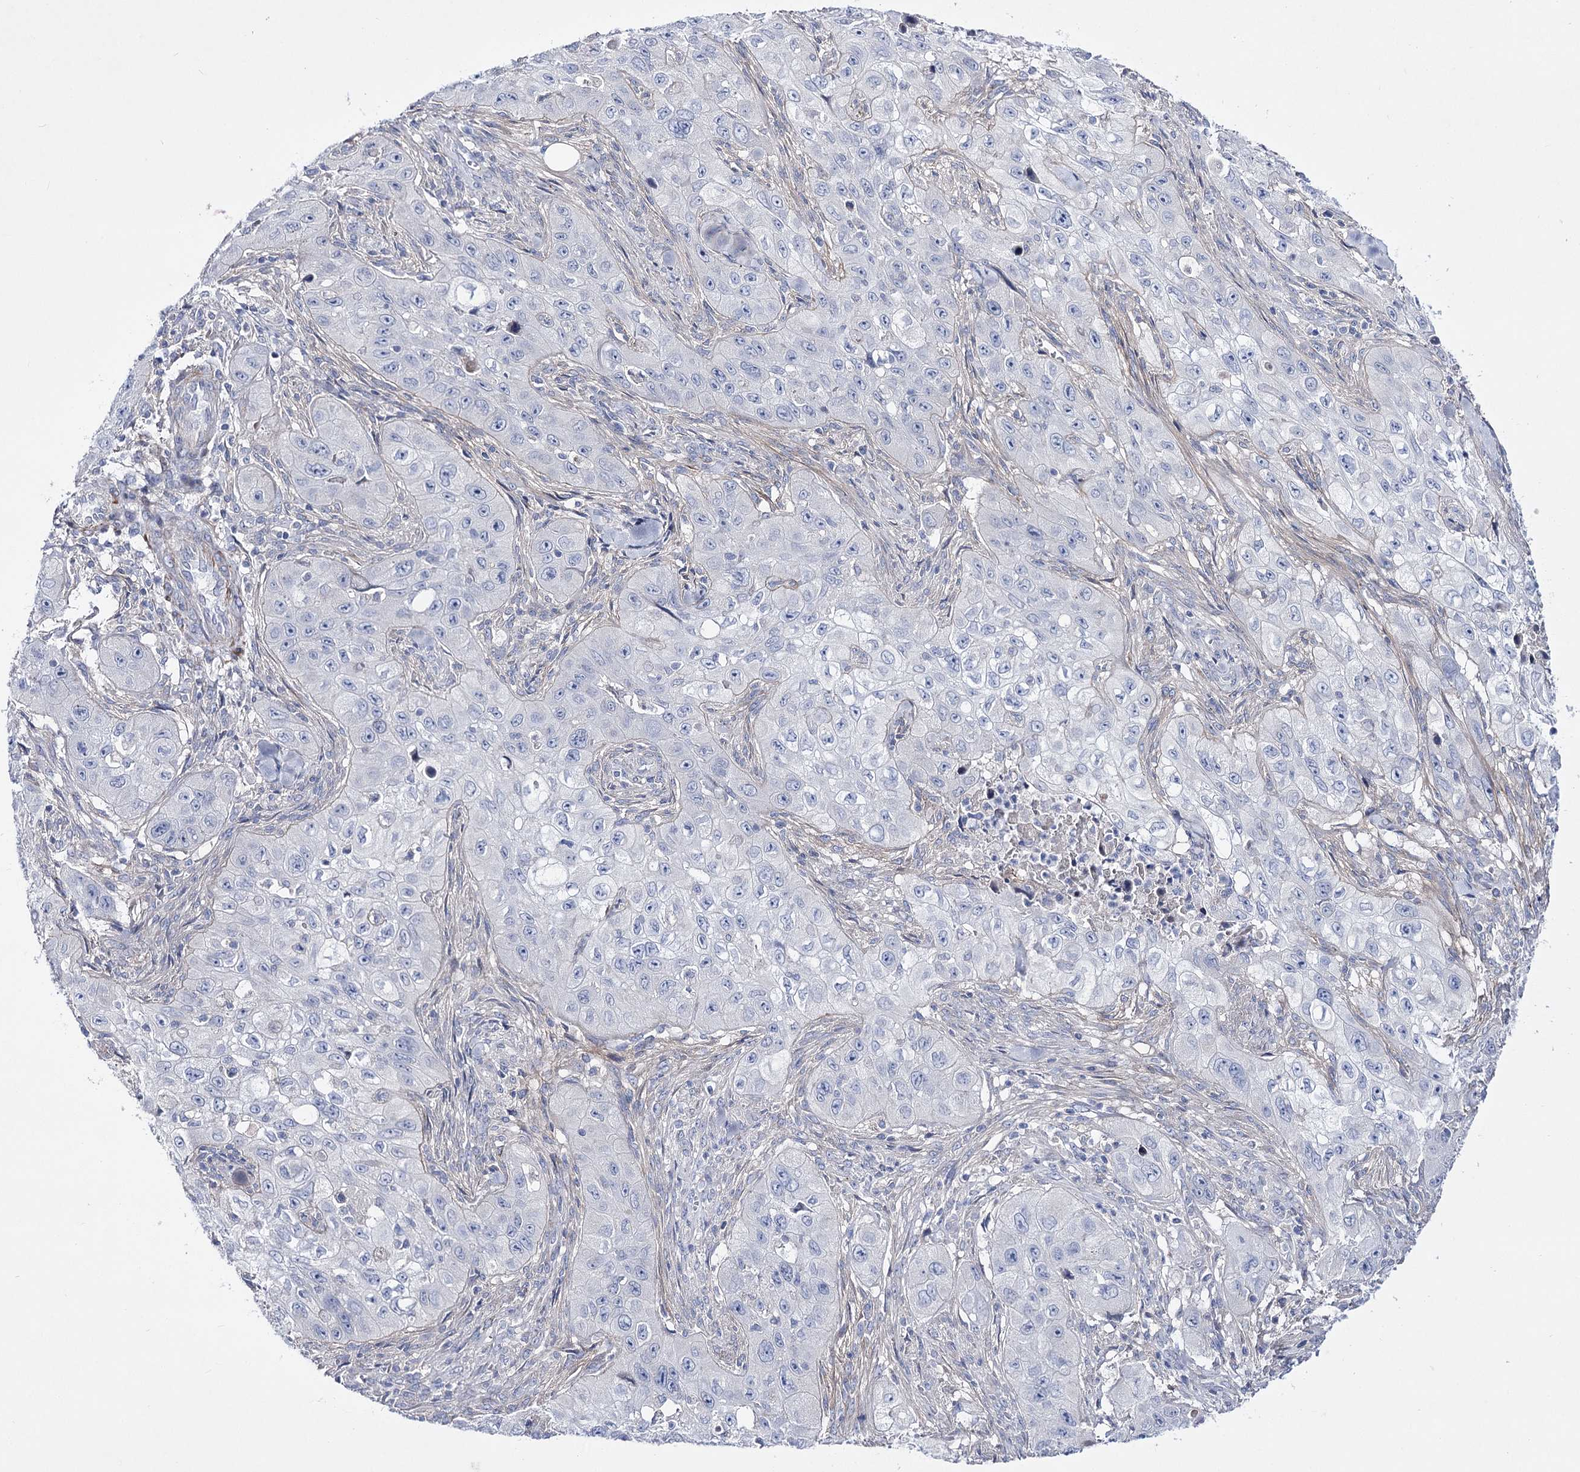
{"staining": {"intensity": "negative", "quantity": "none", "location": "none"}, "tissue": "skin cancer", "cell_type": "Tumor cells", "image_type": "cancer", "snomed": [{"axis": "morphology", "description": "Squamous cell carcinoma, NOS"}, {"axis": "topography", "description": "Skin"}, {"axis": "topography", "description": "Subcutis"}], "caption": "Immunohistochemical staining of human skin squamous cell carcinoma shows no significant staining in tumor cells.", "gene": "LRRC14B", "patient": {"sex": "male", "age": 73}}